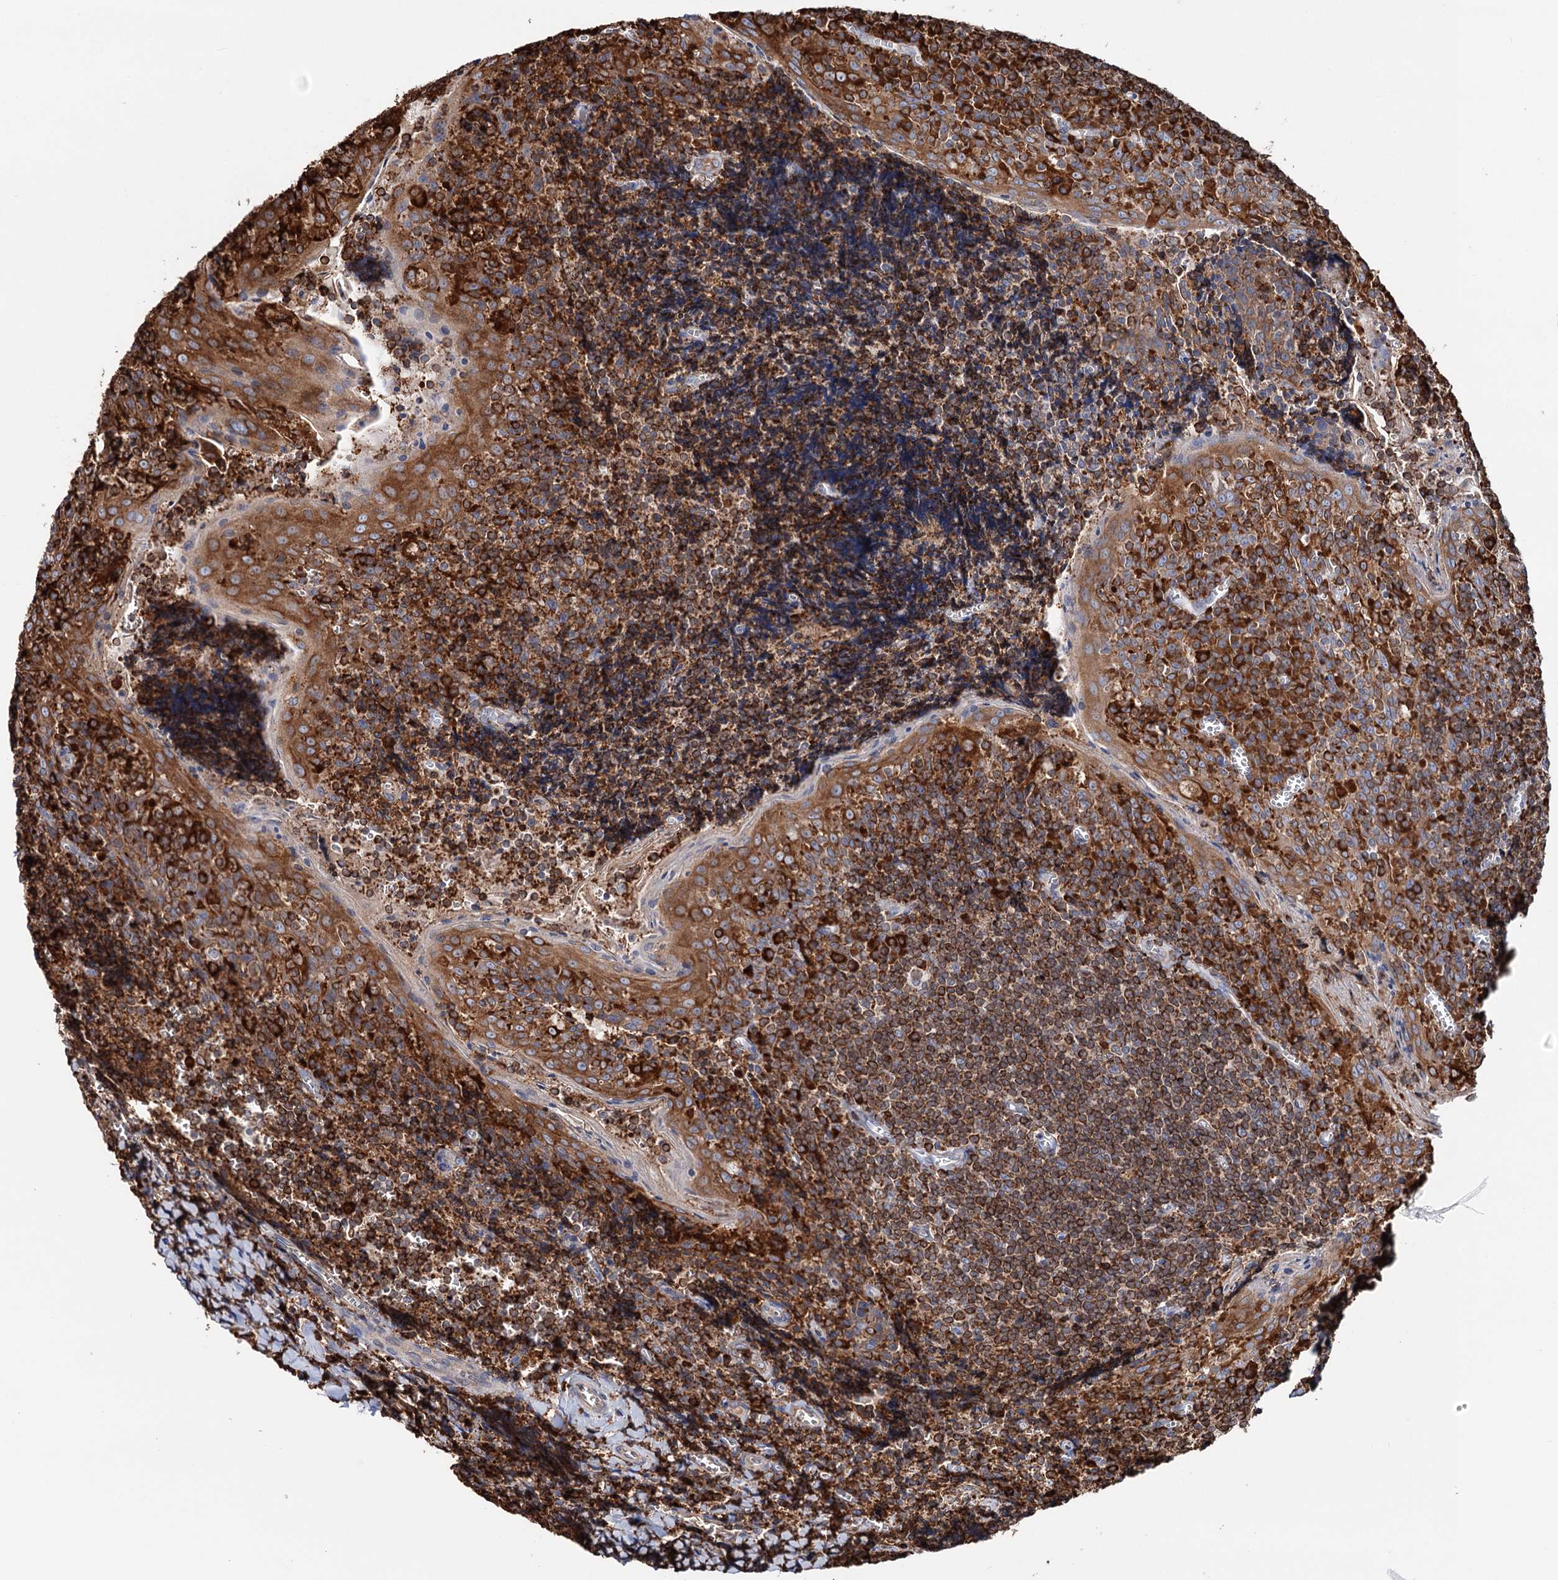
{"staining": {"intensity": "strong", "quantity": "25%-75%", "location": "cytoplasmic/membranous"}, "tissue": "tonsil", "cell_type": "Germinal center cells", "image_type": "normal", "snomed": [{"axis": "morphology", "description": "Normal tissue, NOS"}, {"axis": "topography", "description": "Tonsil"}], "caption": "Germinal center cells demonstrate high levels of strong cytoplasmic/membranous positivity in approximately 25%-75% of cells in normal tonsil. The staining was performed using DAB (3,3'-diaminobenzidine) to visualize the protein expression in brown, while the nuclei were stained in blue with hematoxylin (Magnification: 20x).", "gene": "ERP29", "patient": {"sex": "male", "age": 27}}